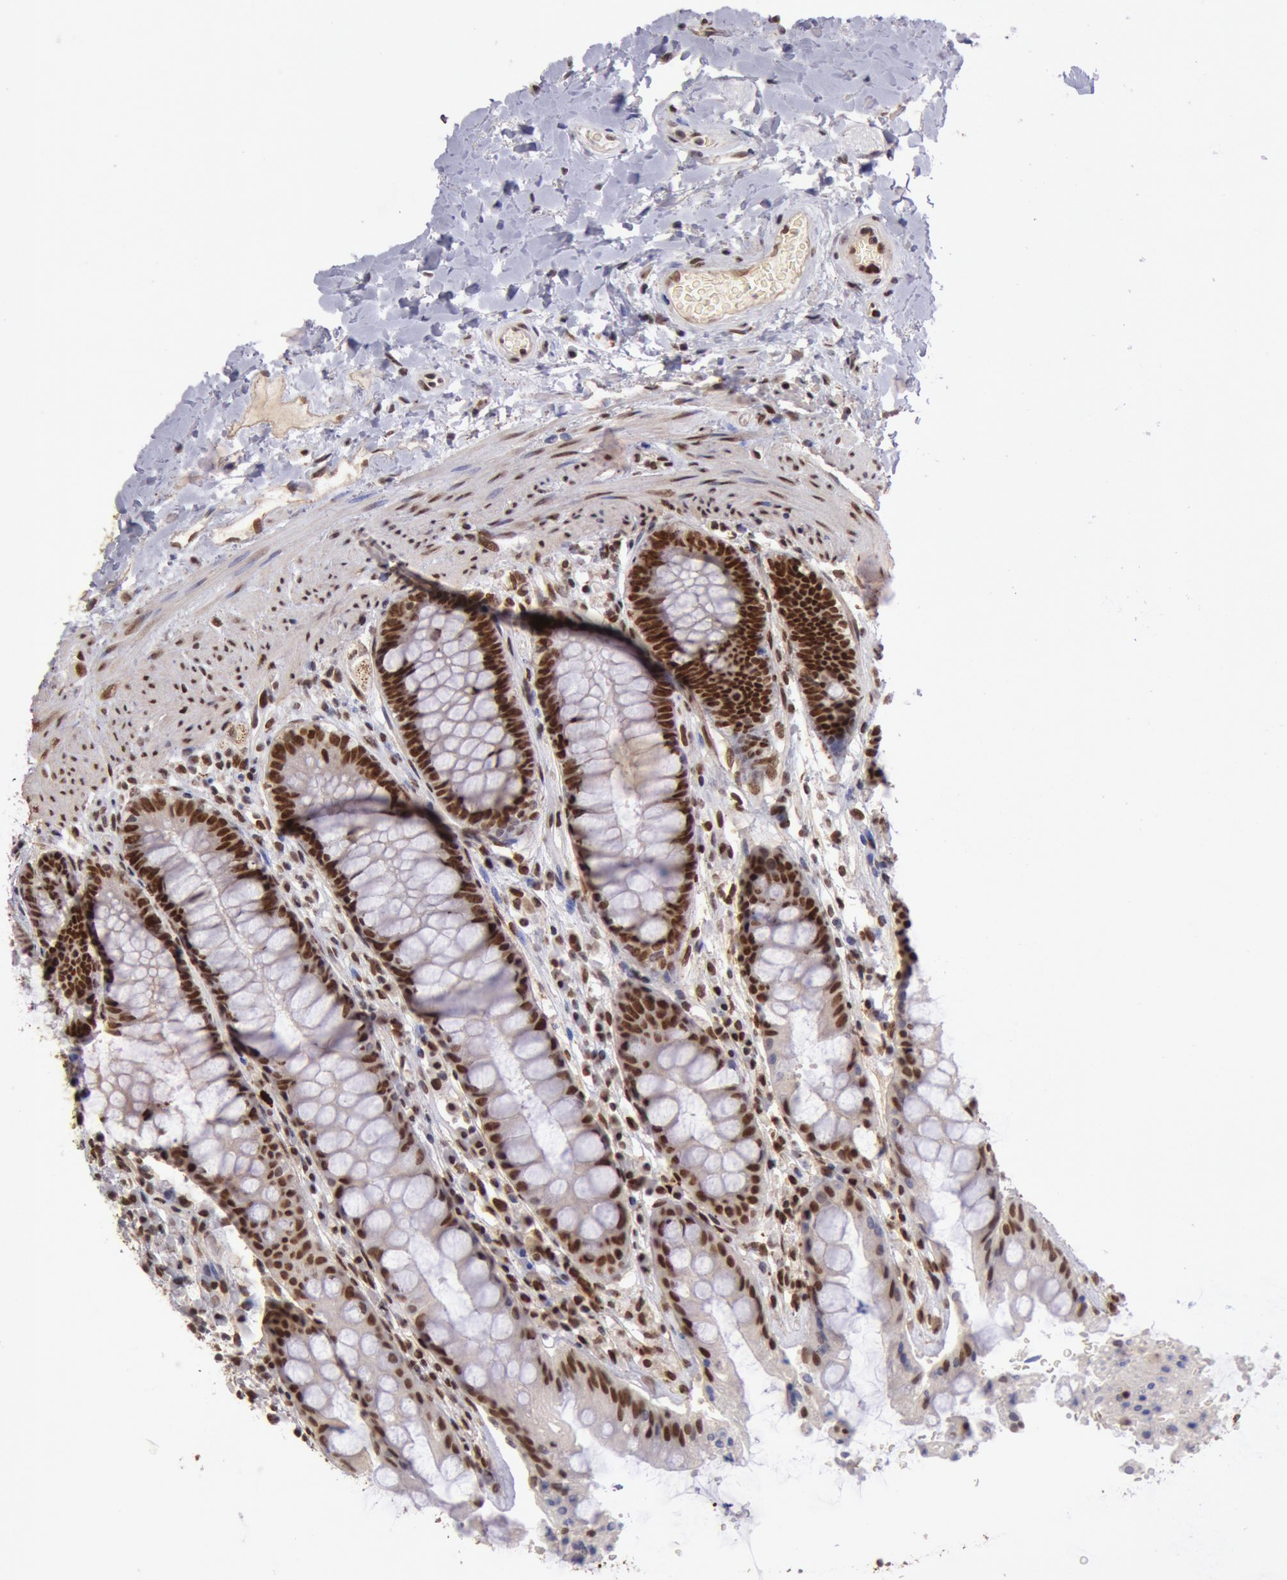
{"staining": {"intensity": "strong", "quantity": ">75%", "location": "nuclear"}, "tissue": "rectum", "cell_type": "Glandular cells", "image_type": "normal", "snomed": [{"axis": "morphology", "description": "Normal tissue, NOS"}, {"axis": "topography", "description": "Rectum"}], "caption": "Brown immunohistochemical staining in benign rectum displays strong nuclear expression in approximately >75% of glandular cells.", "gene": "CDKN2B", "patient": {"sex": "female", "age": 46}}